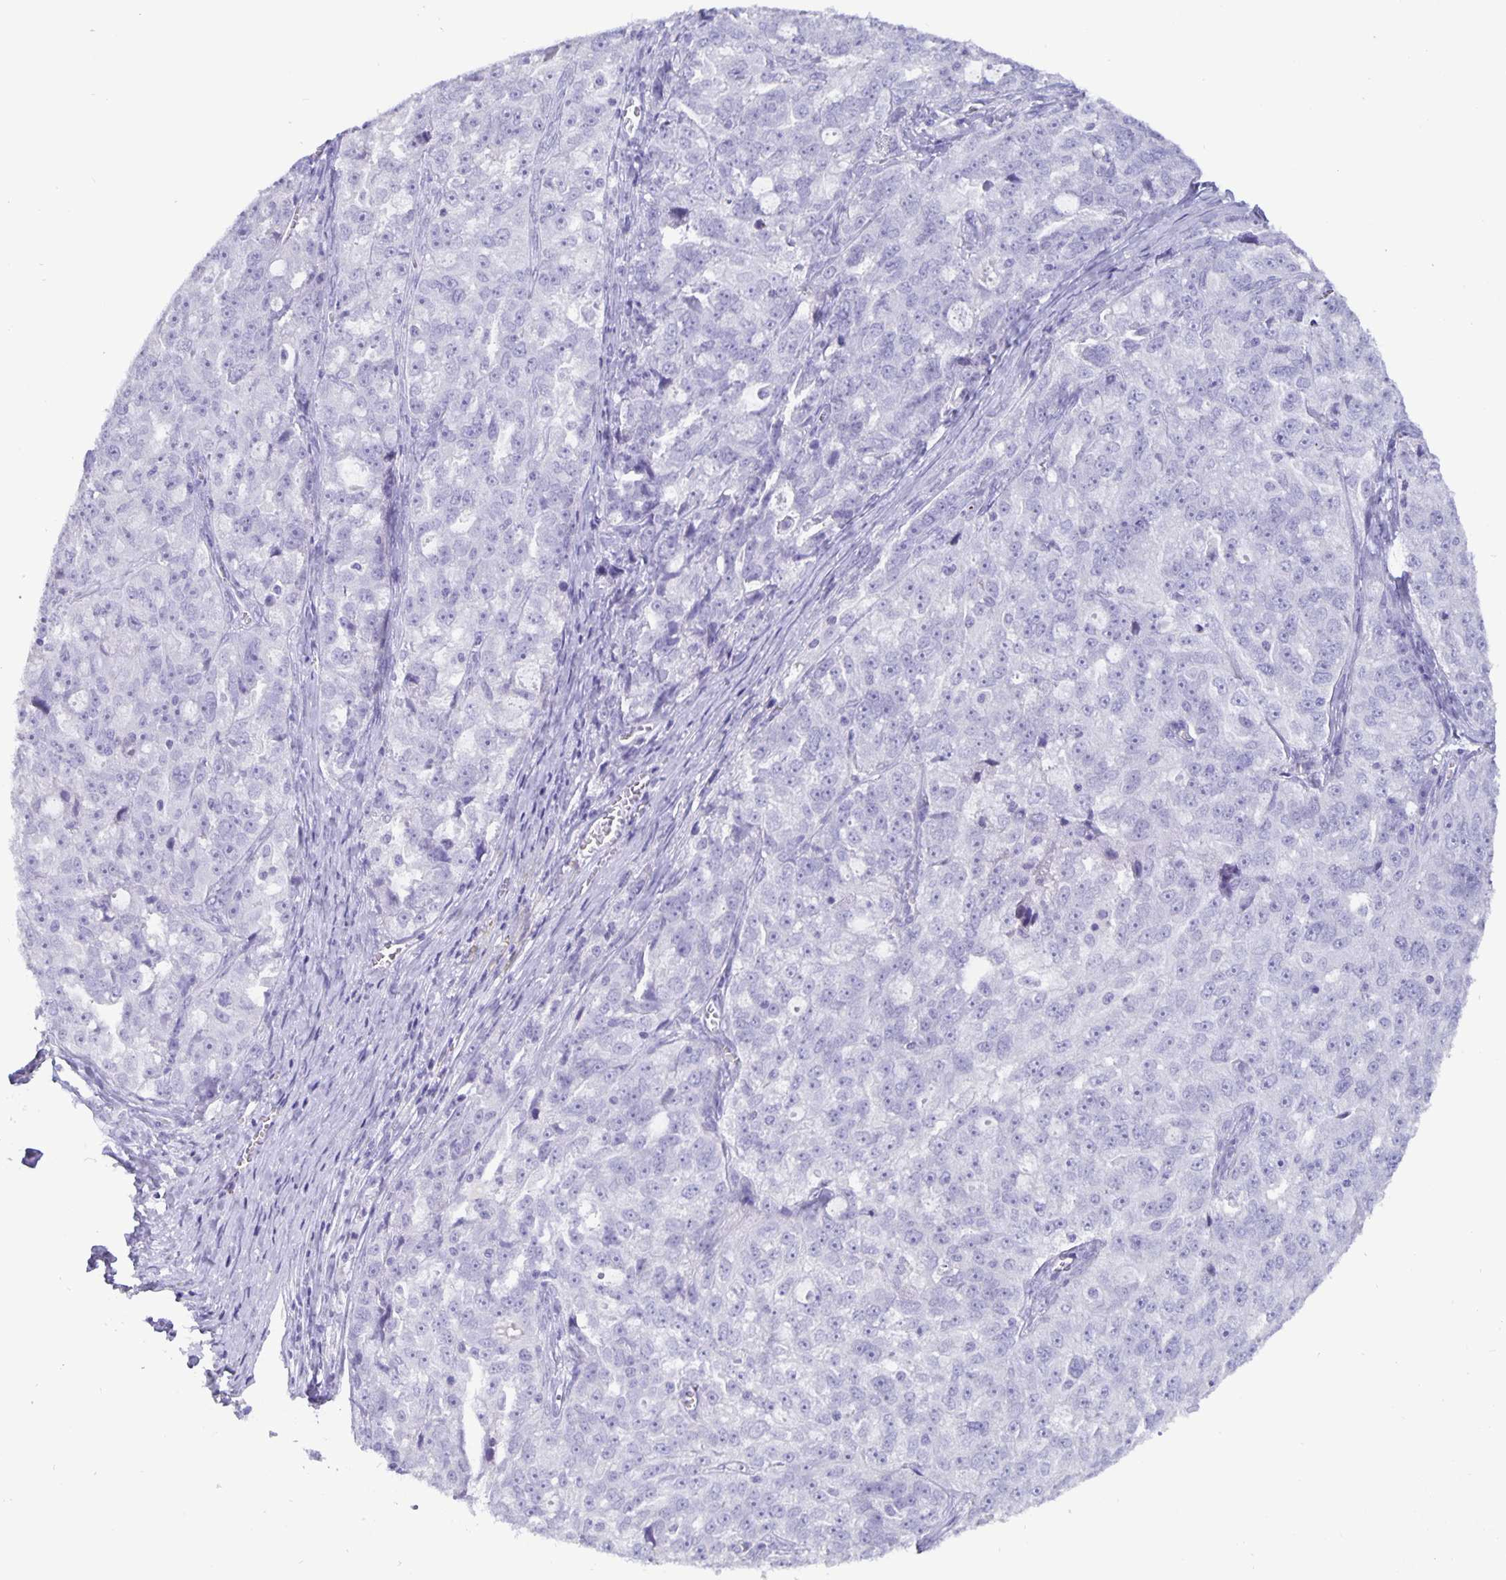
{"staining": {"intensity": "negative", "quantity": "none", "location": "none"}, "tissue": "ovarian cancer", "cell_type": "Tumor cells", "image_type": "cancer", "snomed": [{"axis": "morphology", "description": "Cystadenocarcinoma, serous, NOS"}, {"axis": "topography", "description": "Ovary"}], "caption": "Protein analysis of serous cystadenocarcinoma (ovarian) shows no significant staining in tumor cells.", "gene": "BPIFA3", "patient": {"sex": "female", "age": 51}}